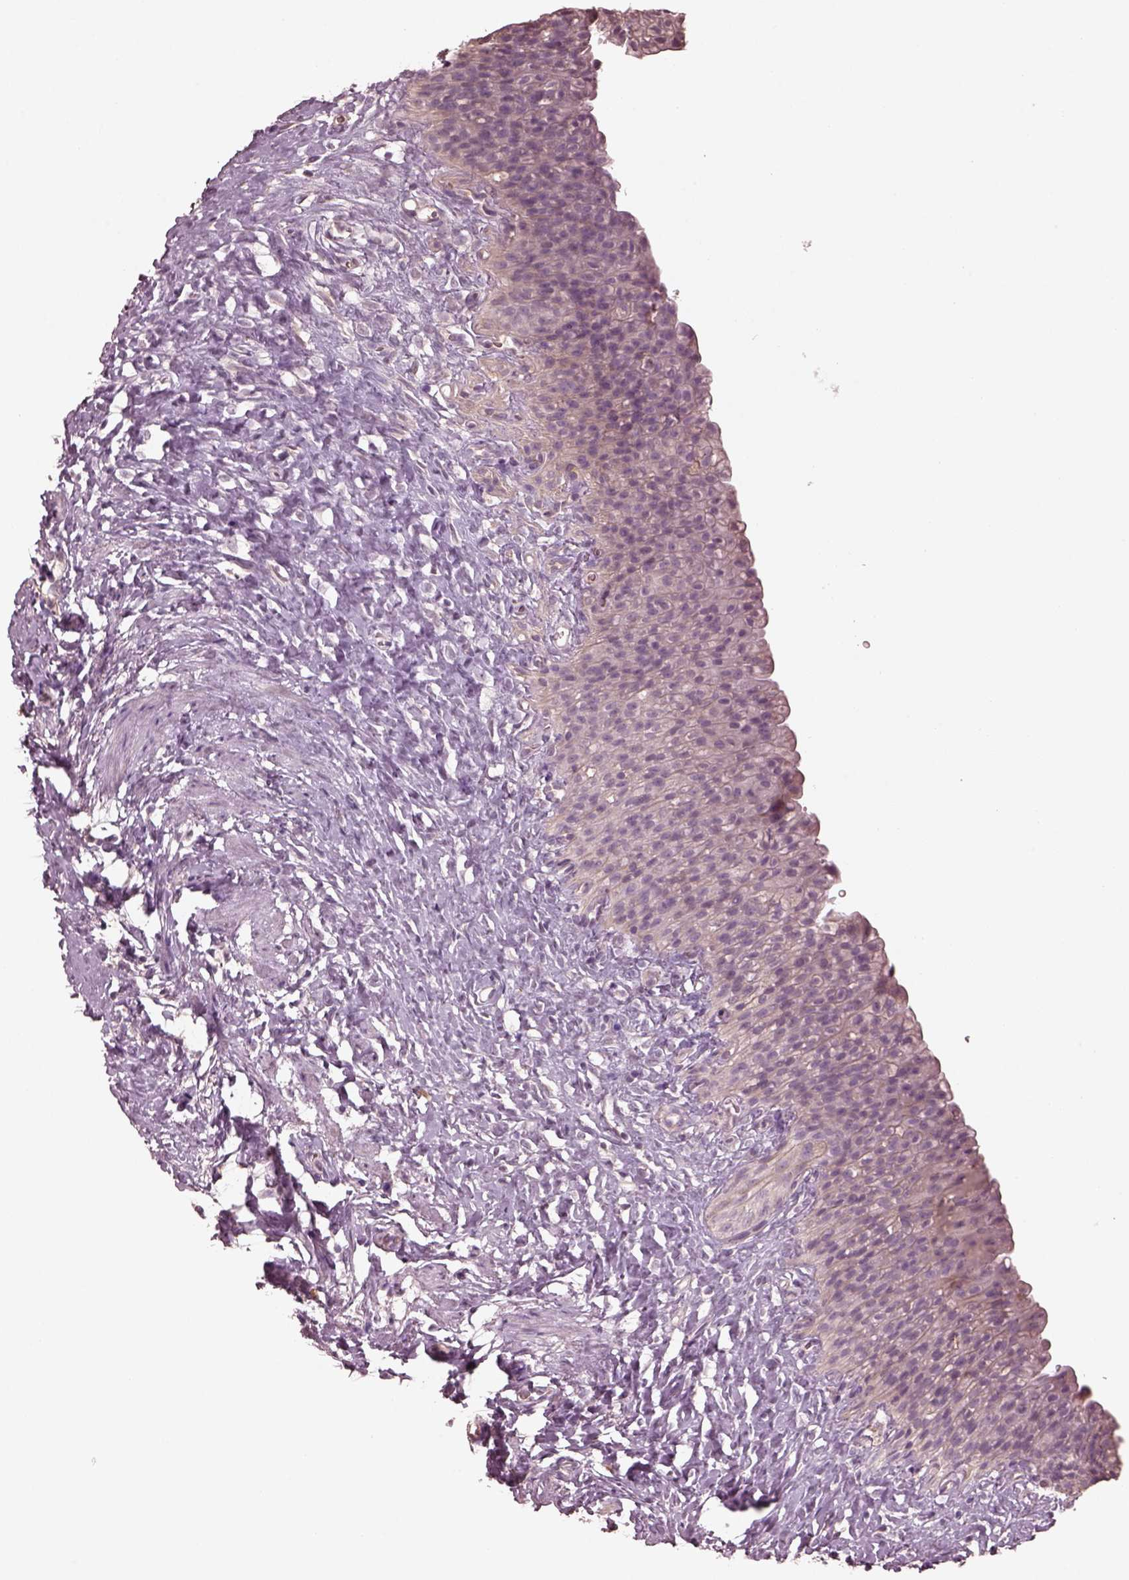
{"staining": {"intensity": "negative", "quantity": "none", "location": "none"}, "tissue": "urinary bladder", "cell_type": "Urothelial cells", "image_type": "normal", "snomed": [{"axis": "morphology", "description": "Normal tissue, NOS"}, {"axis": "topography", "description": "Urinary bladder"}], "caption": "Immunohistochemistry (IHC) of benign human urinary bladder exhibits no staining in urothelial cells. (DAB immunohistochemistry (IHC) with hematoxylin counter stain).", "gene": "VWA5B1", "patient": {"sex": "male", "age": 76}}